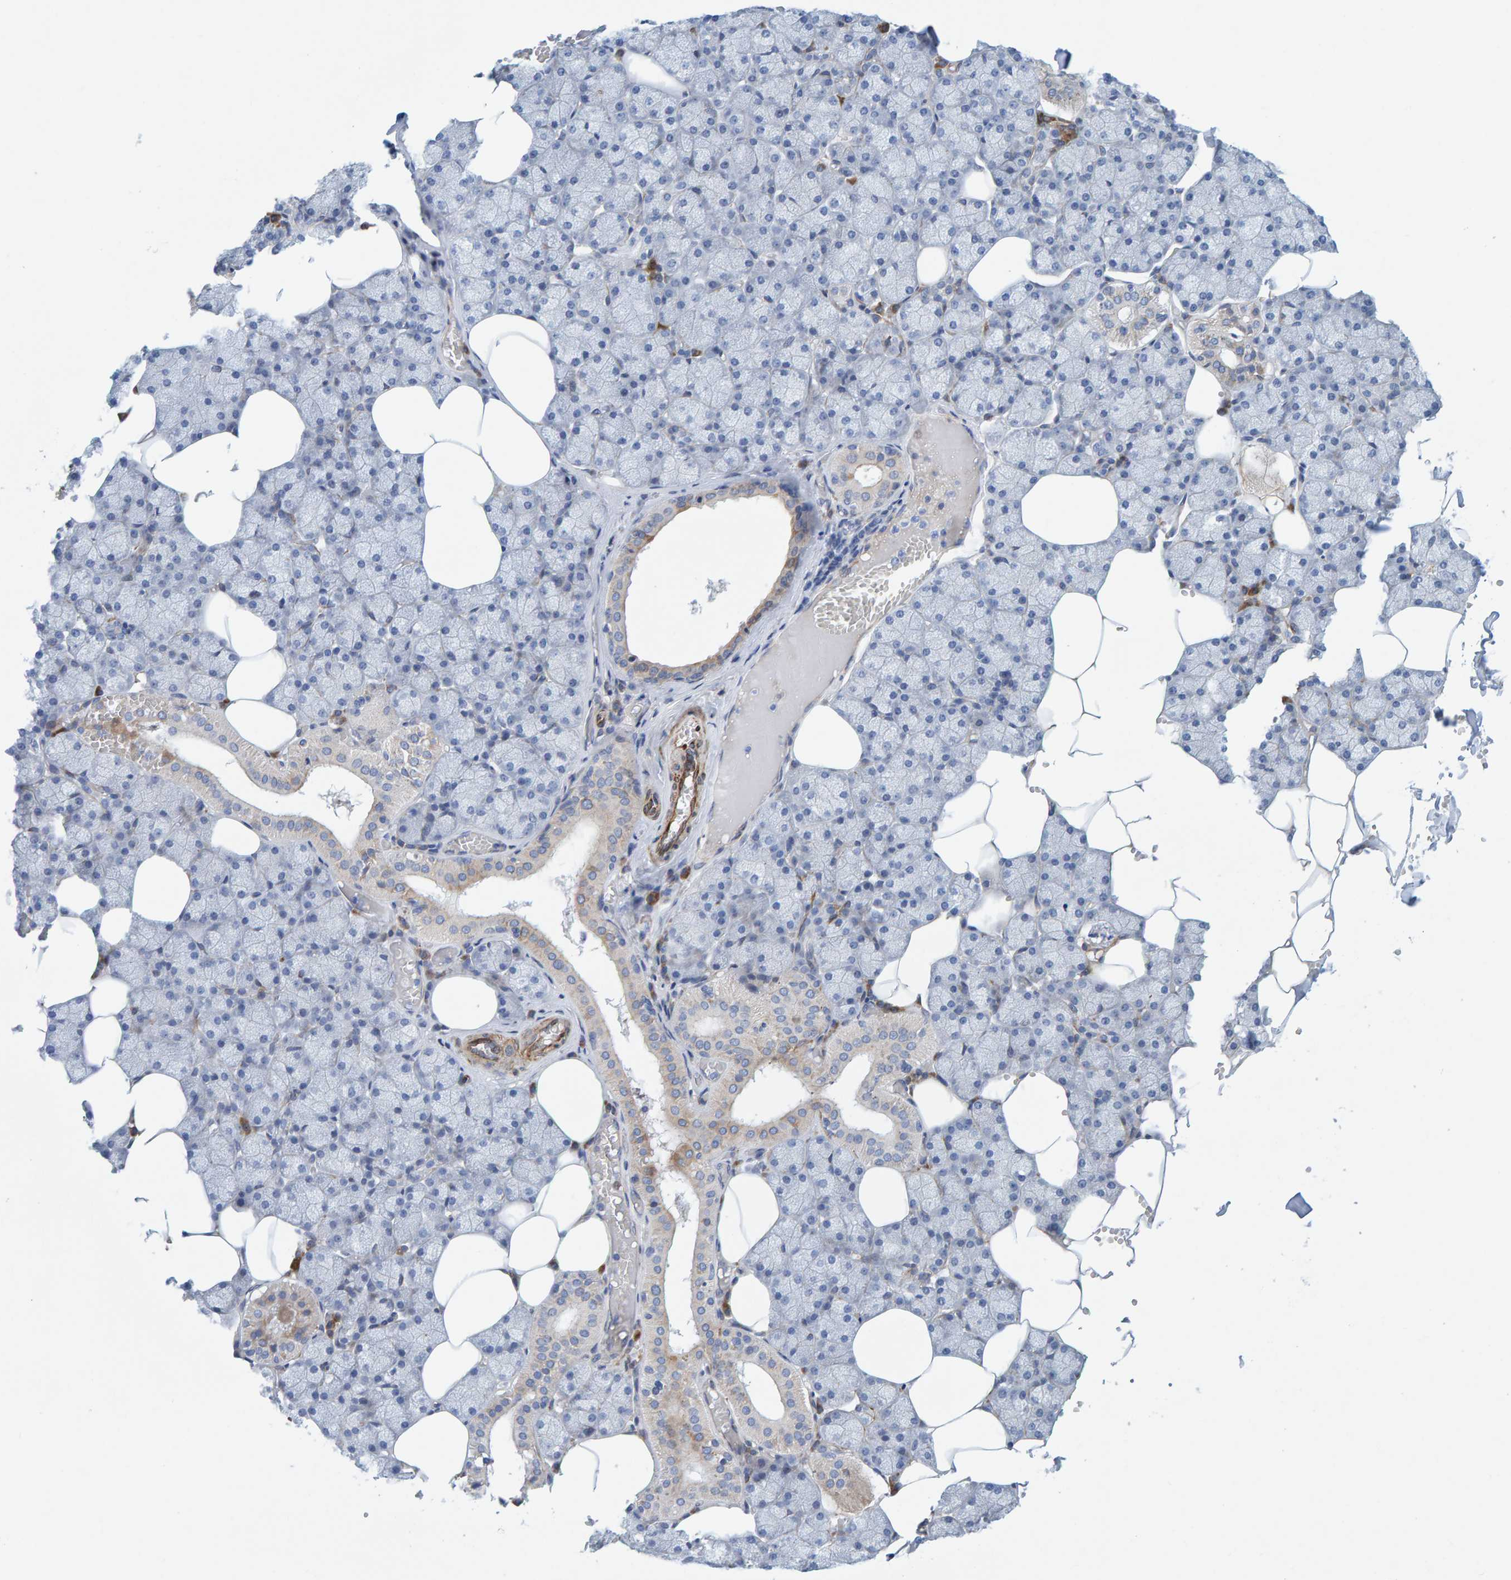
{"staining": {"intensity": "moderate", "quantity": "<25%", "location": "cytoplasmic/membranous"}, "tissue": "salivary gland", "cell_type": "Glandular cells", "image_type": "normal", "snomed": [{"axis": "morphology", "description": "Normal tissue, NOS"}, {"axis": "topography", "description": "Salivary gland"}], "caption": "The photomicrograph exhibits immunohistochemical staining of unremarkable salivary gland. There is moderate cytoplasmic/membranous positivity is seen in about <25% of glandular cells.", "gene": "MMP16", "patient": {"sex": "male", "age": 62}}